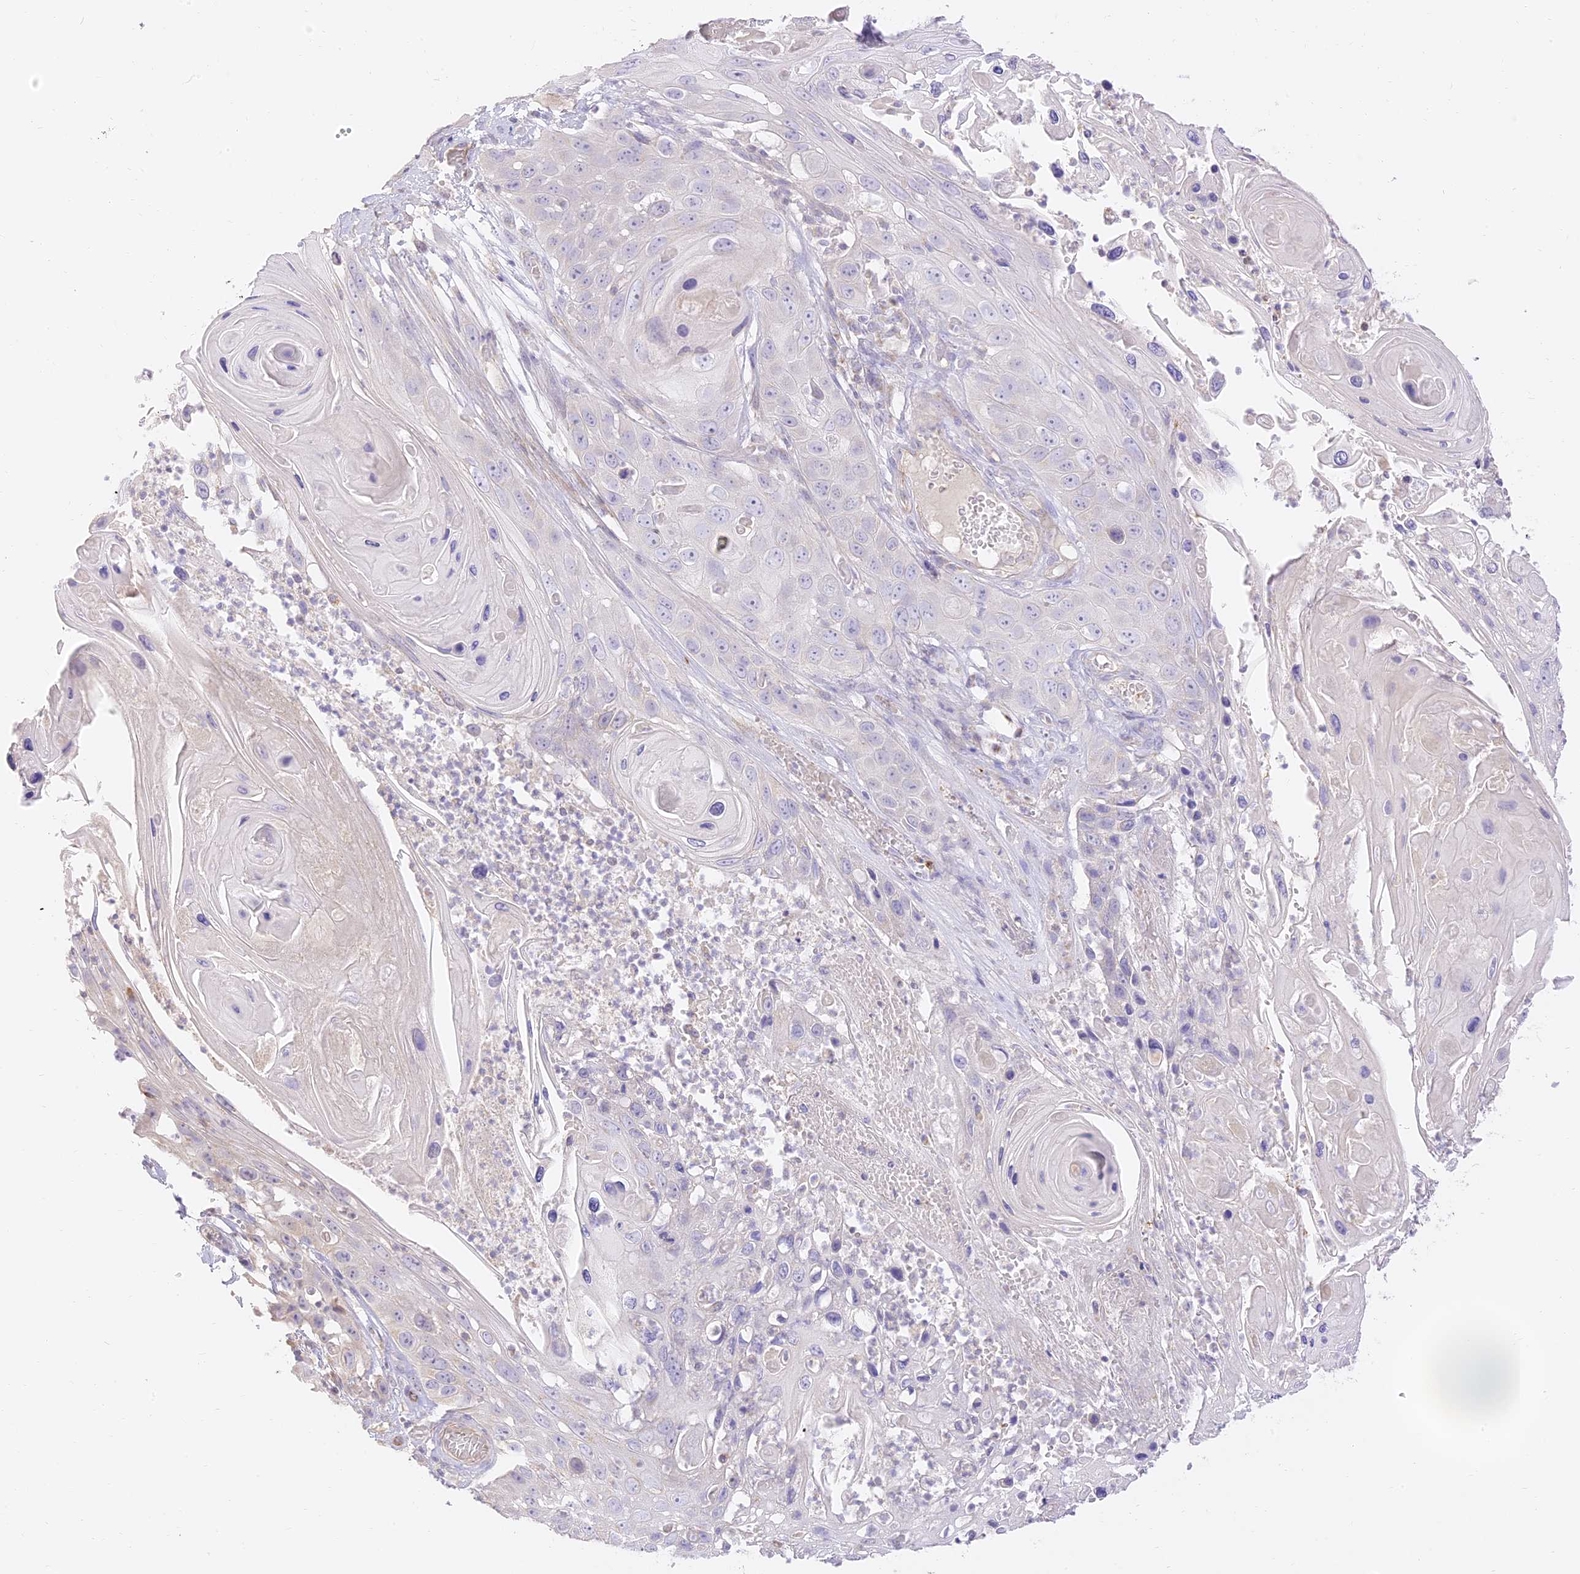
{"staining": {"intensity": "negative", "quantity": "none", "location": "none"}, "tissue": "skin cancer", "cell_type": "Tumor cells", "image_type": "cancer", "snomed": [{"axis": "morphology", "description": "Squamous cell carcinoma, NOS"}, {"axis": "topography", "description": "Skin"}], "caption": "Squamous cell carcinoma (skin) was stained to show a protein in brown. There is no significant positivity in tumor cells. (Stains: DAB (3,3'-diaminobenzidine) immunohistochemistry (IHC) with hematoxylin counter stain, Microscopy: brightfield microscopy at high magnification).", "gene": "LRRC15", "patient": {"sex": "male", "age": 55}}